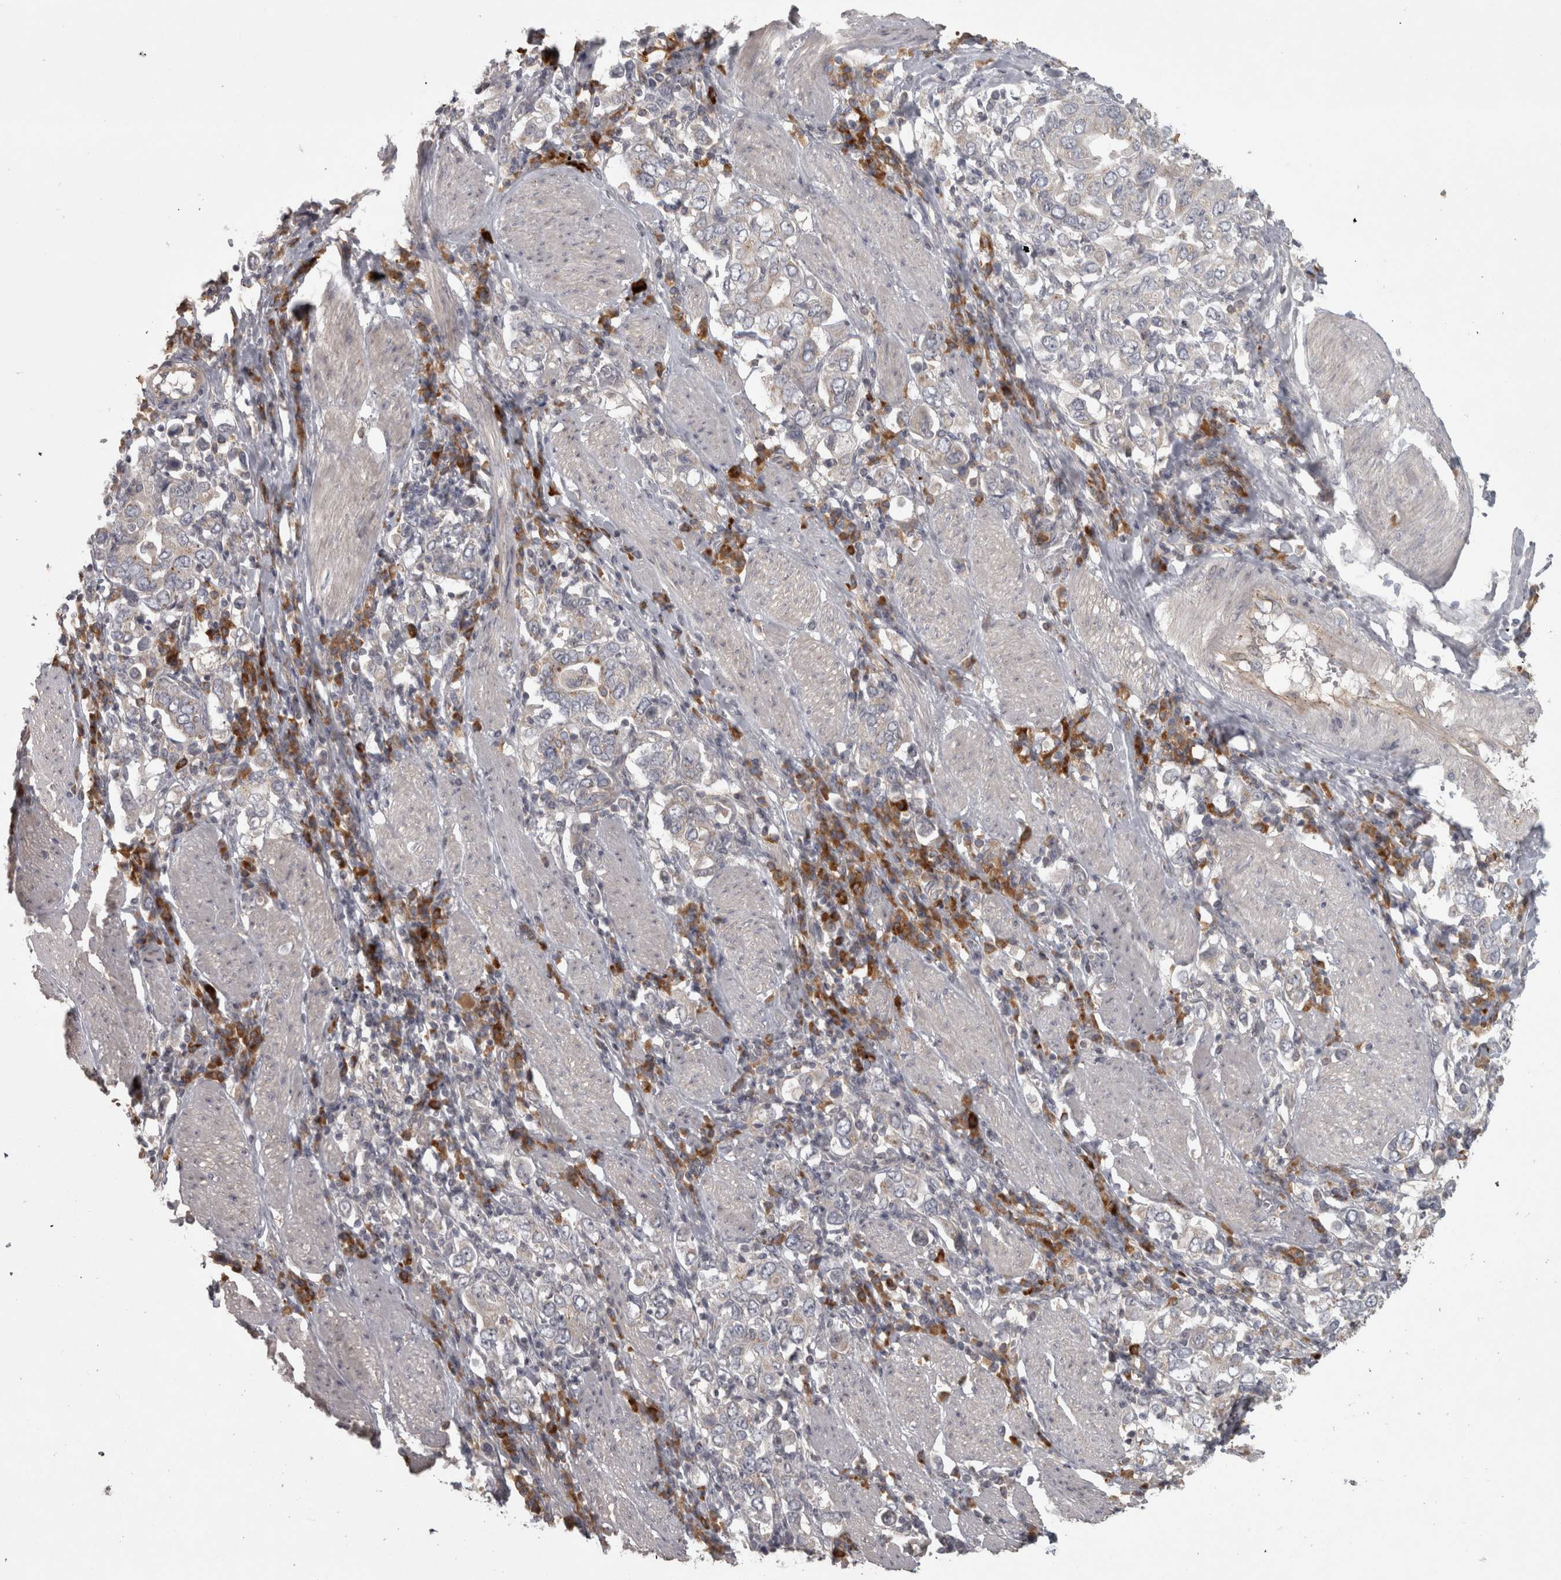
{"staining": {"intensity": "weak", "quantity": ">75%", "location": "cytoplasmic/membranous"}, "tissue": "stomach cancer", "cell_type": "Tumor cells", "image_type": "cancer", "snomed": [{"axis": "morphology", "description": "Adenocarcinoma, NOS"}, {"axis": "topography", "description": "Stomach, upper"}], "caption": "Tumor cells exhibit low levels of weak cytoplasmic/membranous staining in approximately >75% of cells in adenocarcinoma (stomach).", "gene": "SLCO5A1", "patient": {"sex": "male", "age": 62}}